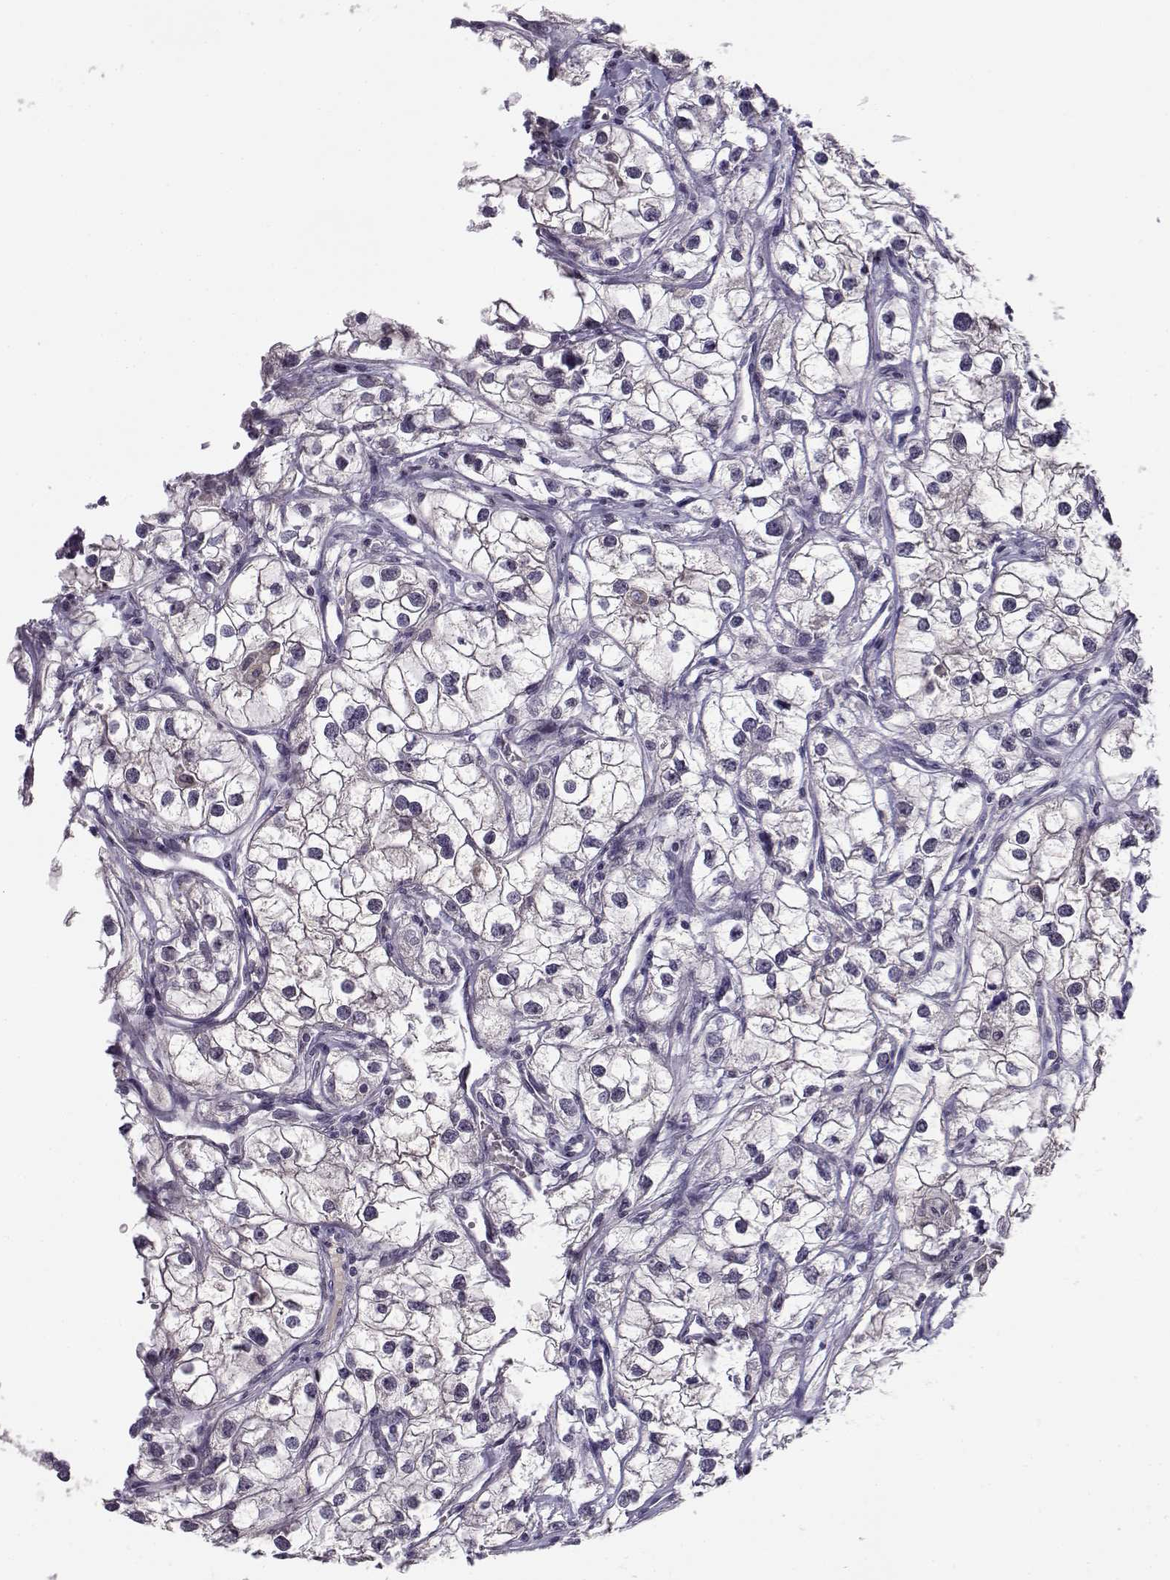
{"staining": {"intensity": "negative", "quantity": "none", "location": "none"}, "tissue": "renal cancer", "cell_type": "Tumor cells", "image_type": "cancer", "snomed": [{"axis": "morphology", "description": "Adenocarcinoma, NOS"}, {"axis": "topography", "description": "Kidney"}], "caption": "Tumor cells are negative for protein expression in human renal cancer.", "gene": "C16orf86", "patient": {"sex": "male", "age": 59}}